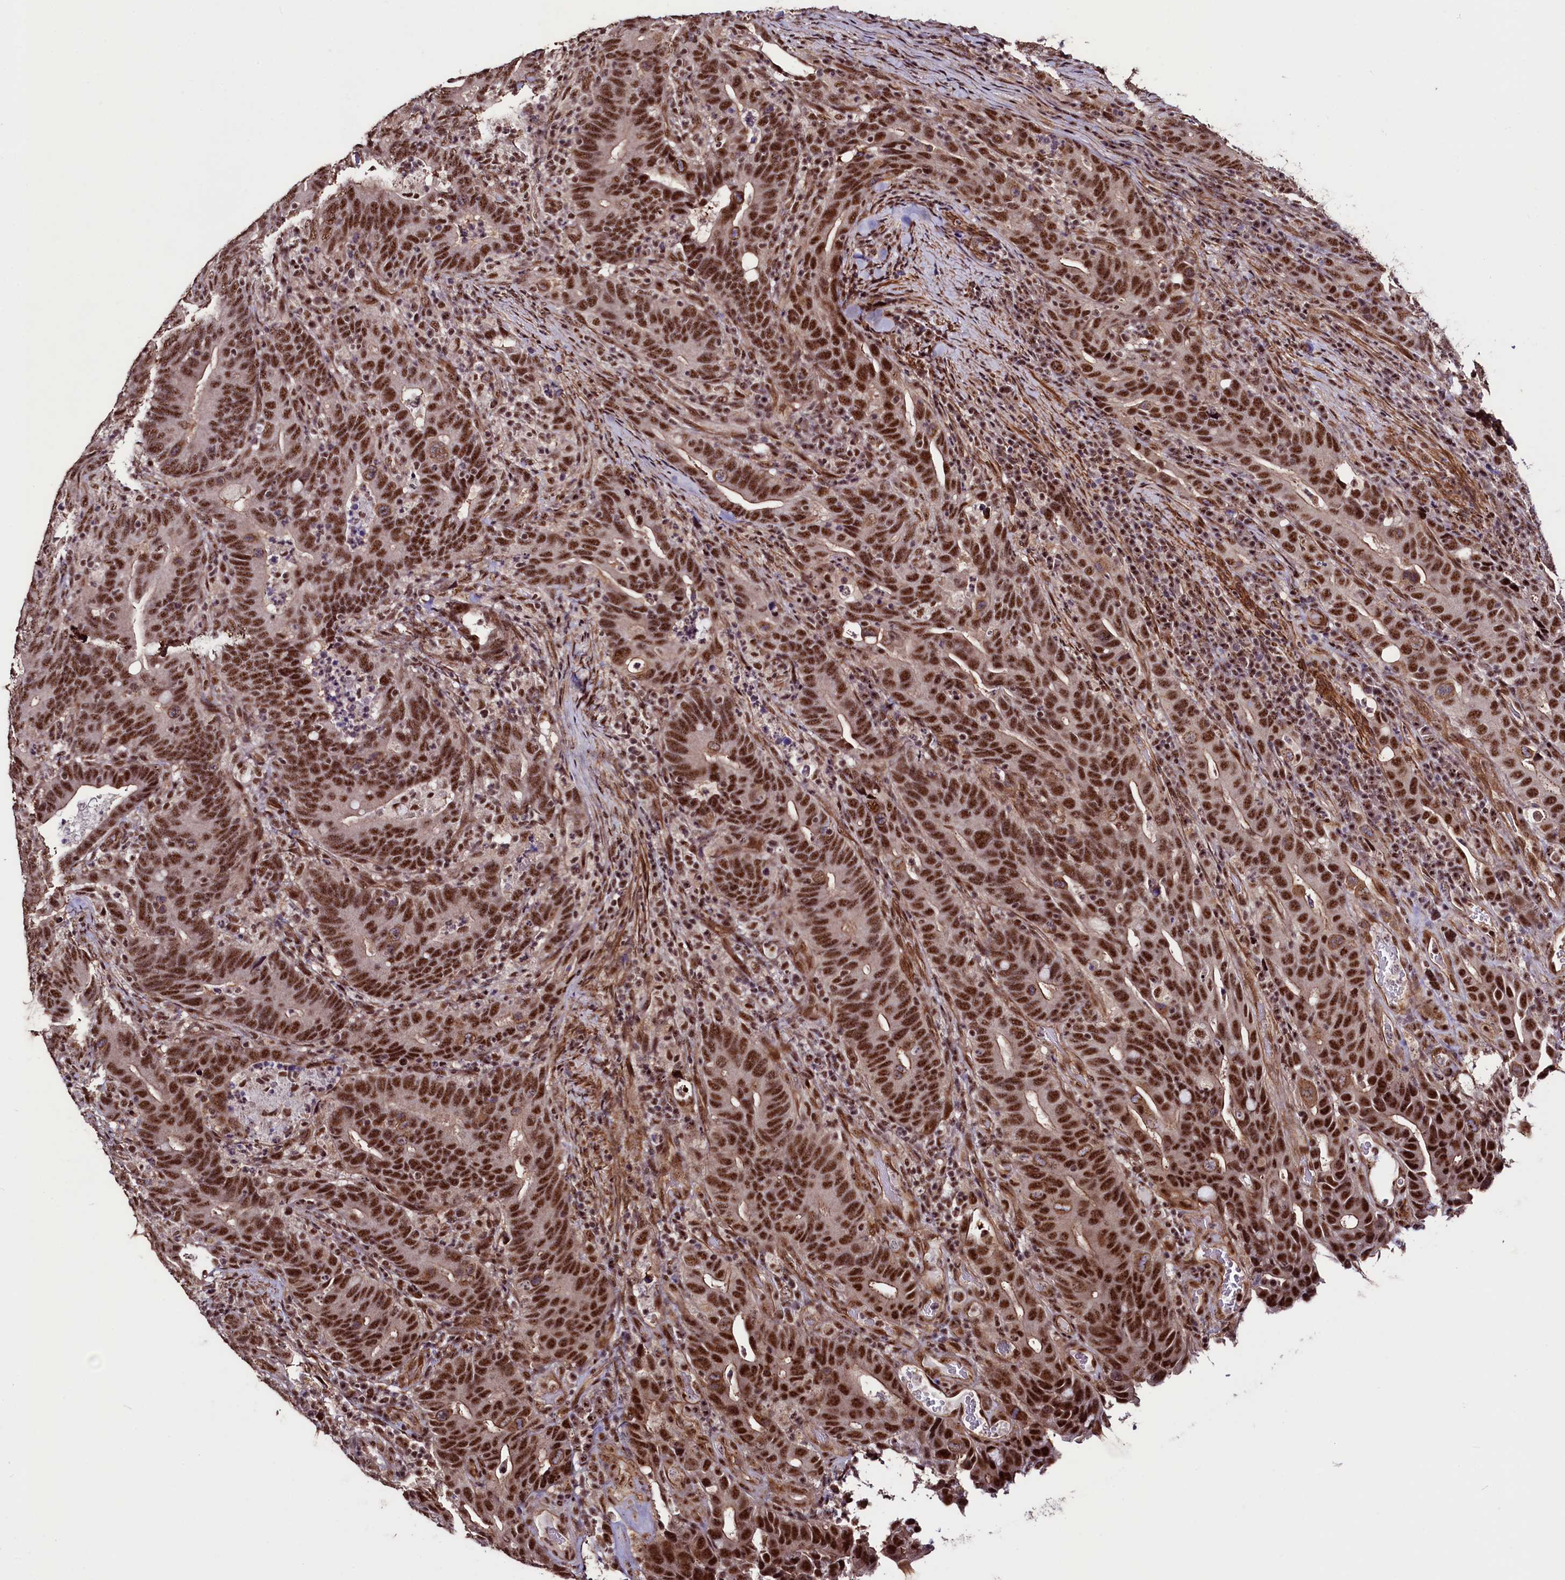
{"staining": {"intensity": "strong", "quantity": ">75%", "location": "nuclear"}, "tissue": "colorectal cancer", "cell_type": "Tumor cells", "image_type": "cancer", "snomed": [{"axis": "morphology", "description": "Adenocarcinoma, NOS"}, {"axis": "topography", "description": "Colon"}], "caption": "A high amount of strong nuclear positivity is present in about >75% of tumor cells in colorectal cancer tissue. Nuclei are stained in blue.", "gene": "SFSWAP", "patient": {"sex": "female", "age": 66}}